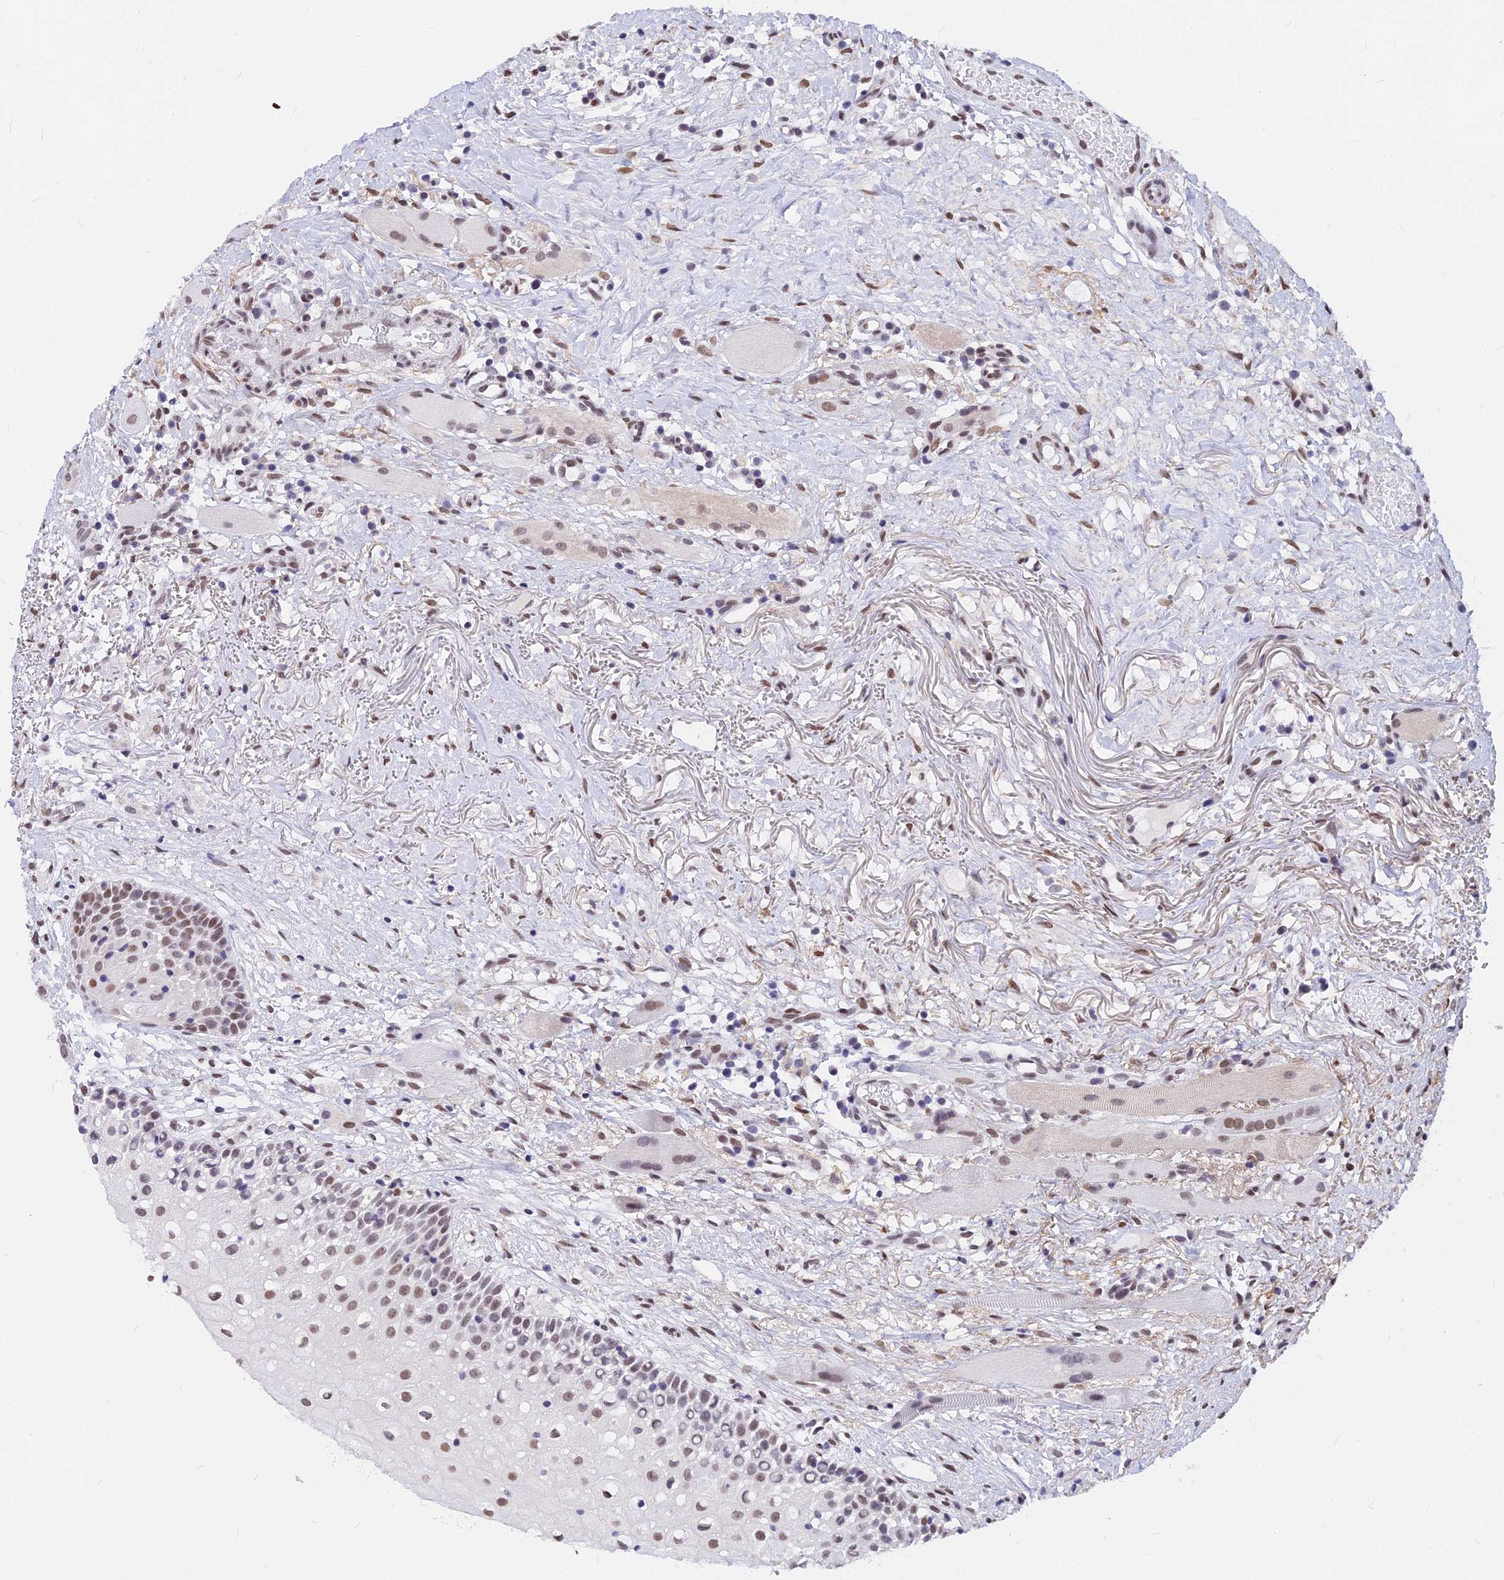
{"staining": {"intensity": "weak", "quantity": ">75%", "location": "nuclear"}, "tissue": "oral mucosa", "cell_type": "Squamous epithelial cells", "image_type": "normal", "snomed": [{"axis": "morphology", "description": "Normal tissue, NOS"}, {"axis": "topography", "description": "Oral tissue"}], "caption": "Oral mucosa was stained to show a protein in brown. There is low levels of weak nuclear staining in approximately >75% of squamous epithelial cells. (brown staining indicates protein expression, while blue staining denotes nuclei).", "gene": "KCTD13", "patient": {"sex": "female", "age": 69}}